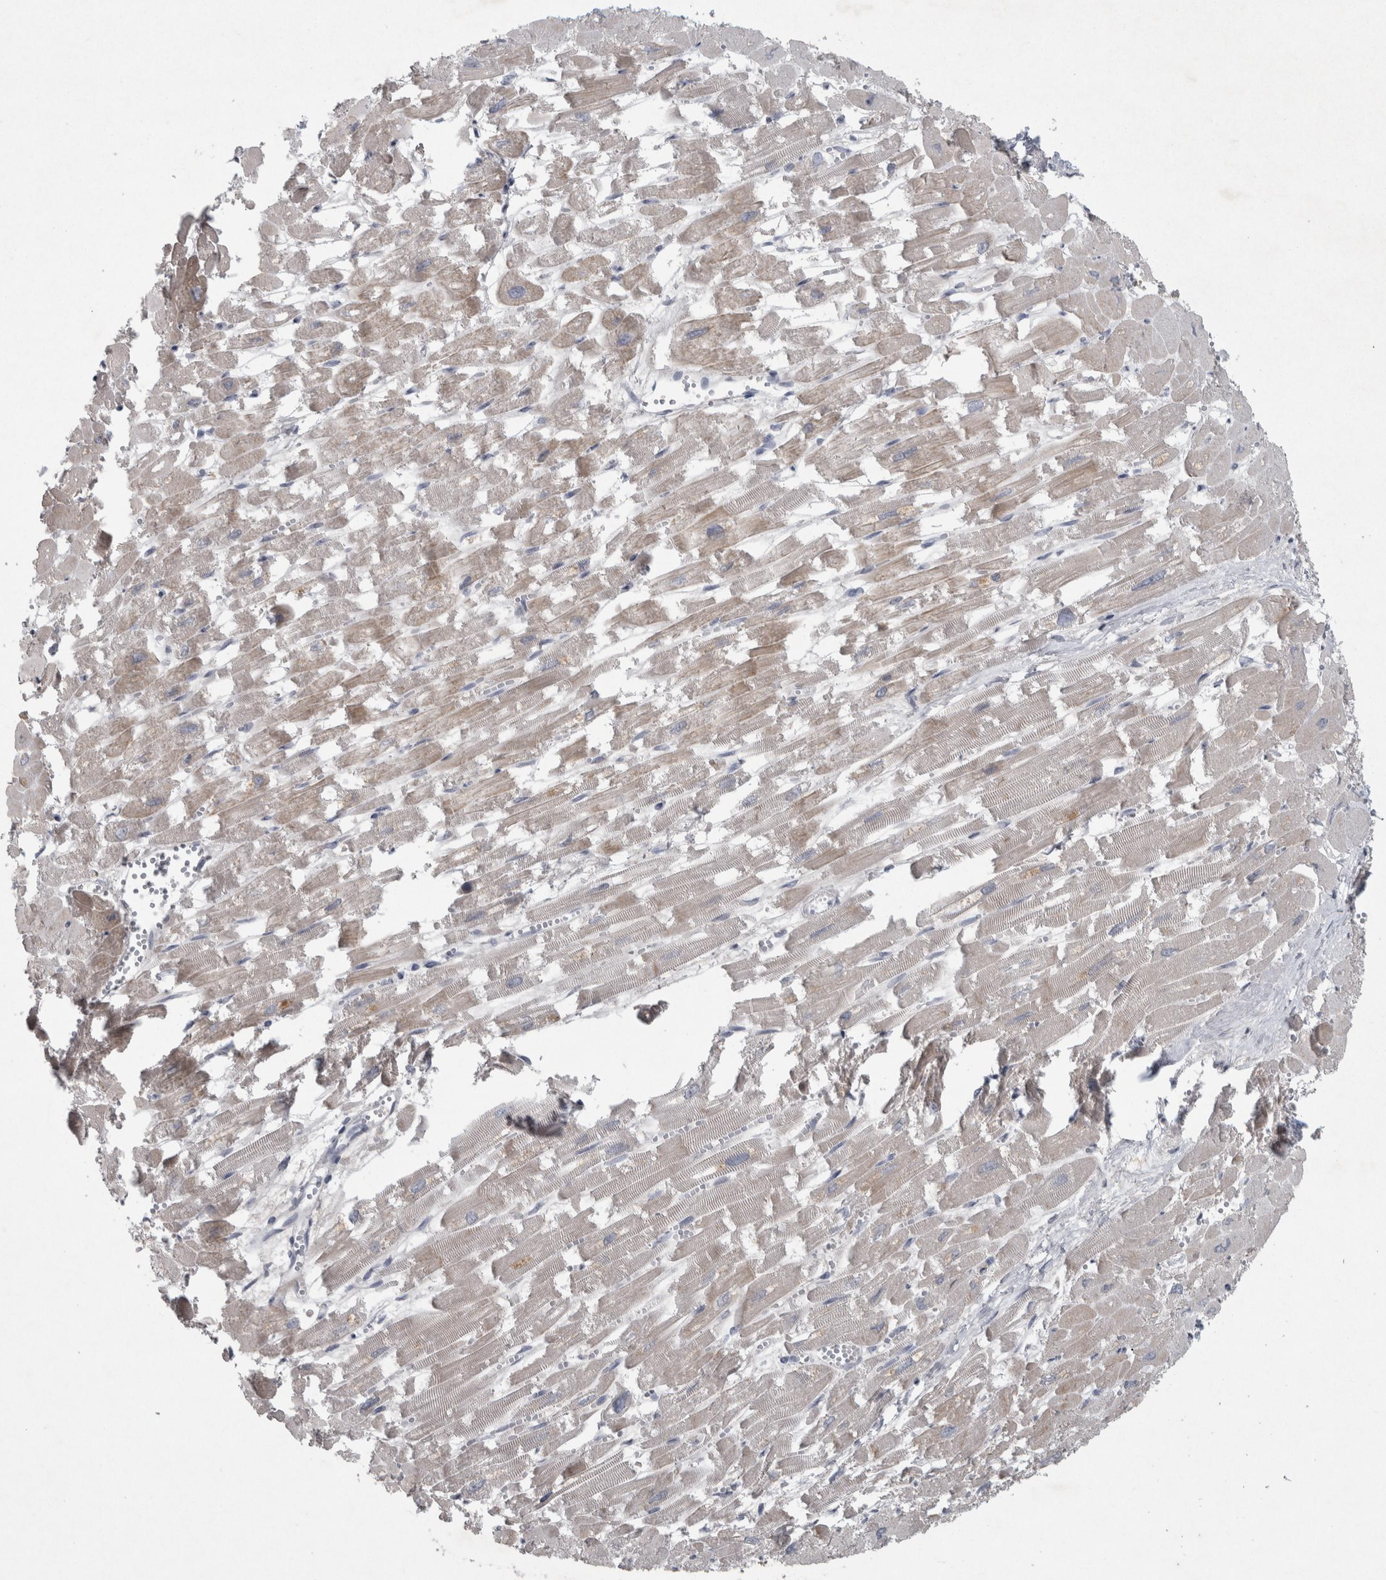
{"staining": {"intensity": "weak", "quantity": "<25%", "location": "cytoplasmic/membranous"}, "tissue": "heart muscle", "cell_type": "Cardiomyocytes", "image_type": "normal", "snomed": [{"axis": "morphology", "description": "Normal tissue, NOS"}, {"axis": "topography", "description": "Heart"}], "caption": "A high-resolution photomicrograph shows immunohistochemistry staining of benign heart muscle, which exhibits no significant expression in cardiomyocytes. (Brightfield microscopy of DAB IHC at high magnification).", "gene": "ENPP7", "patient": {"sex": "male", "age": 54}}